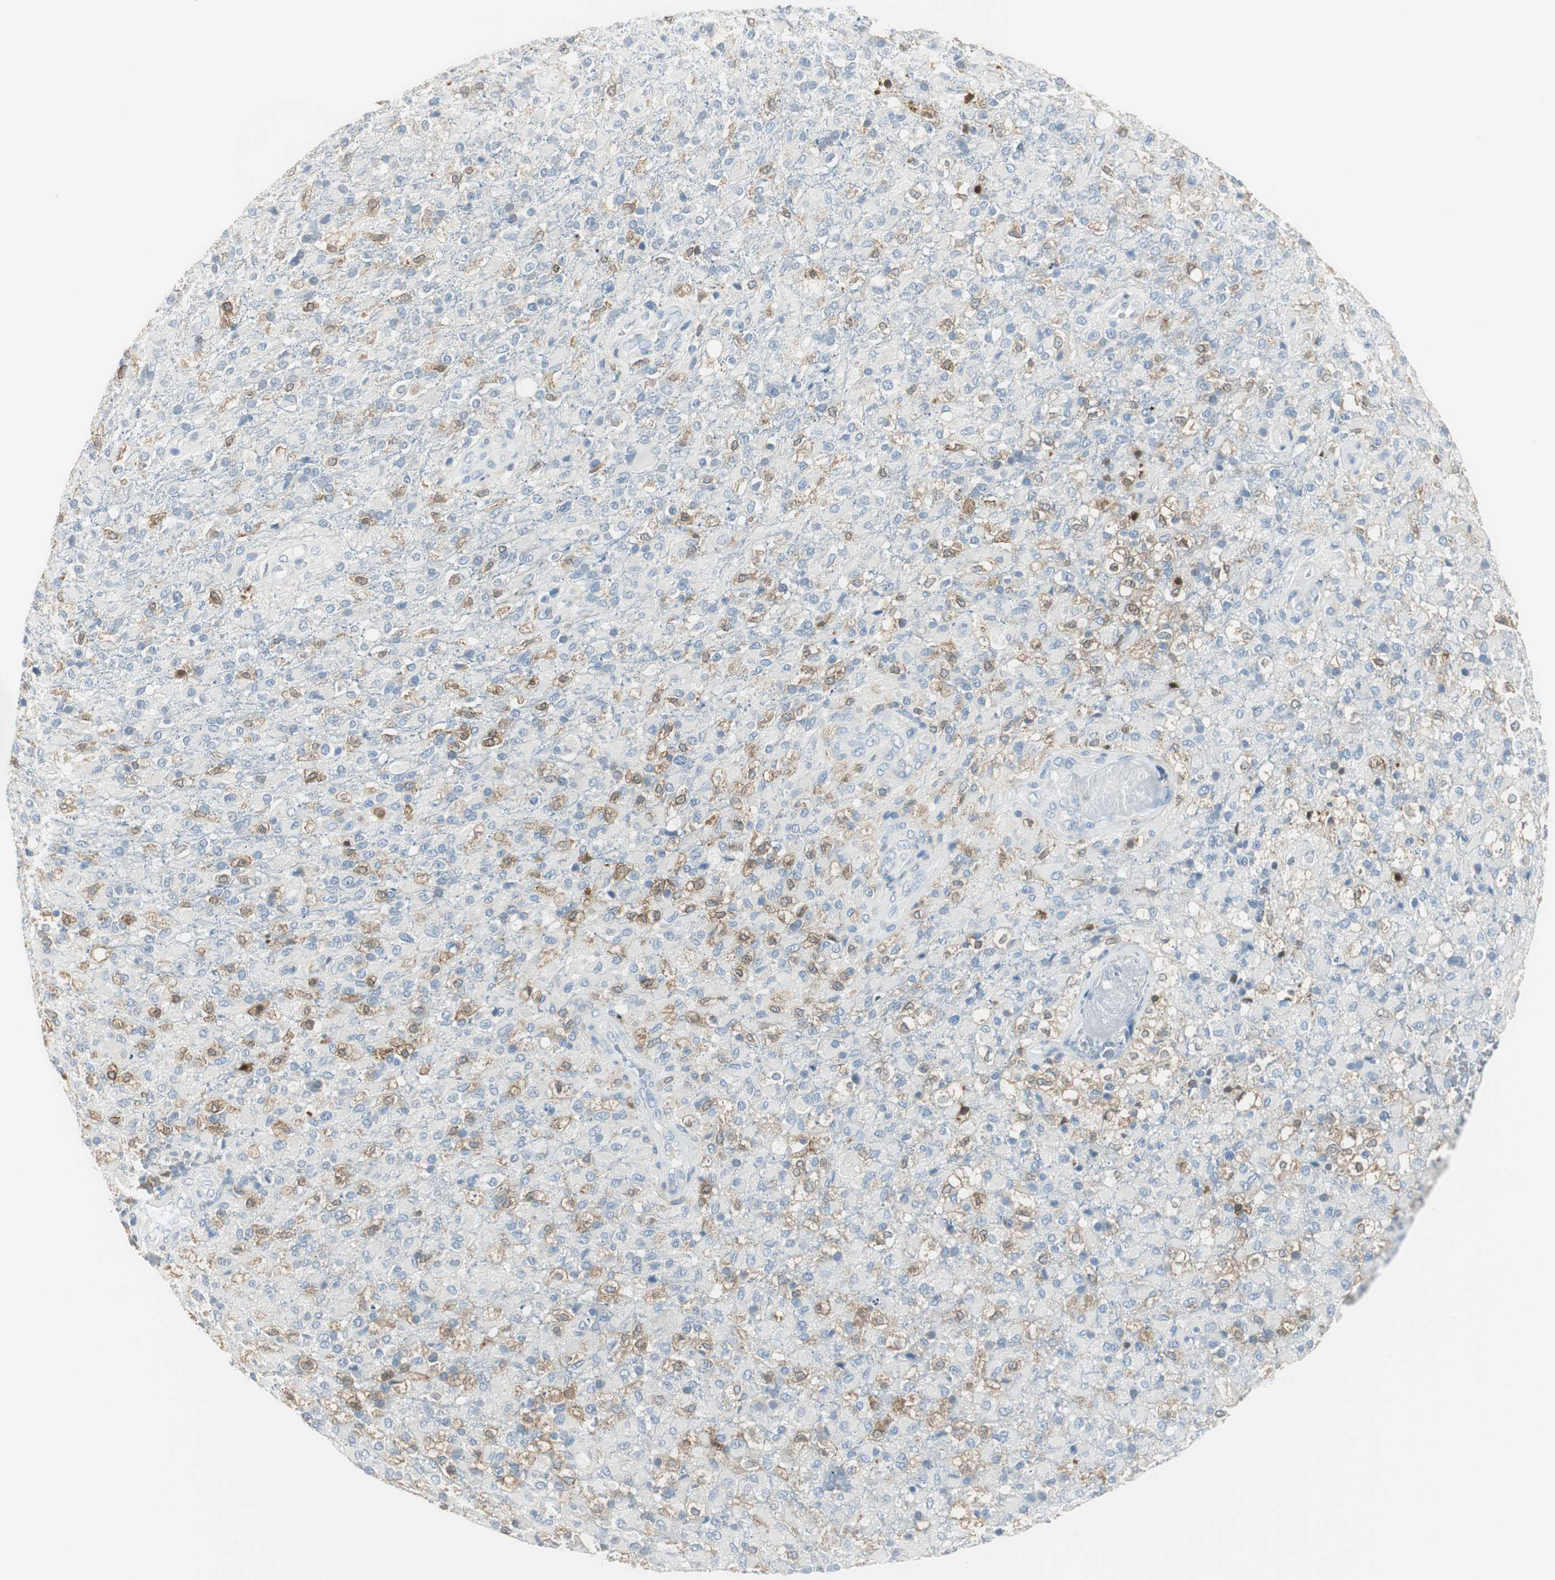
{"staining": {"intensity": "weak", "quantity": "25%-75%", "location": "cytoplasmic/membranous"}, "tissue": "glioma", "cell_type": "Tumor cells", "image_type": "cancer", "snomed": [{"axis": "morphology", "description": "Glioma, malignant, High grade"}, {"axis": "topography", "description": "Brain"}], "caption": "High-grade glioma (malignant) stained with DAB immunohistochemistry (IHC) exhibits low levels of weak cytoplasmic/membranous expression in about 25%-75% of tumor cells.", "gene": "MSTO1", "patient": {"sex": "male", "age": 71}}